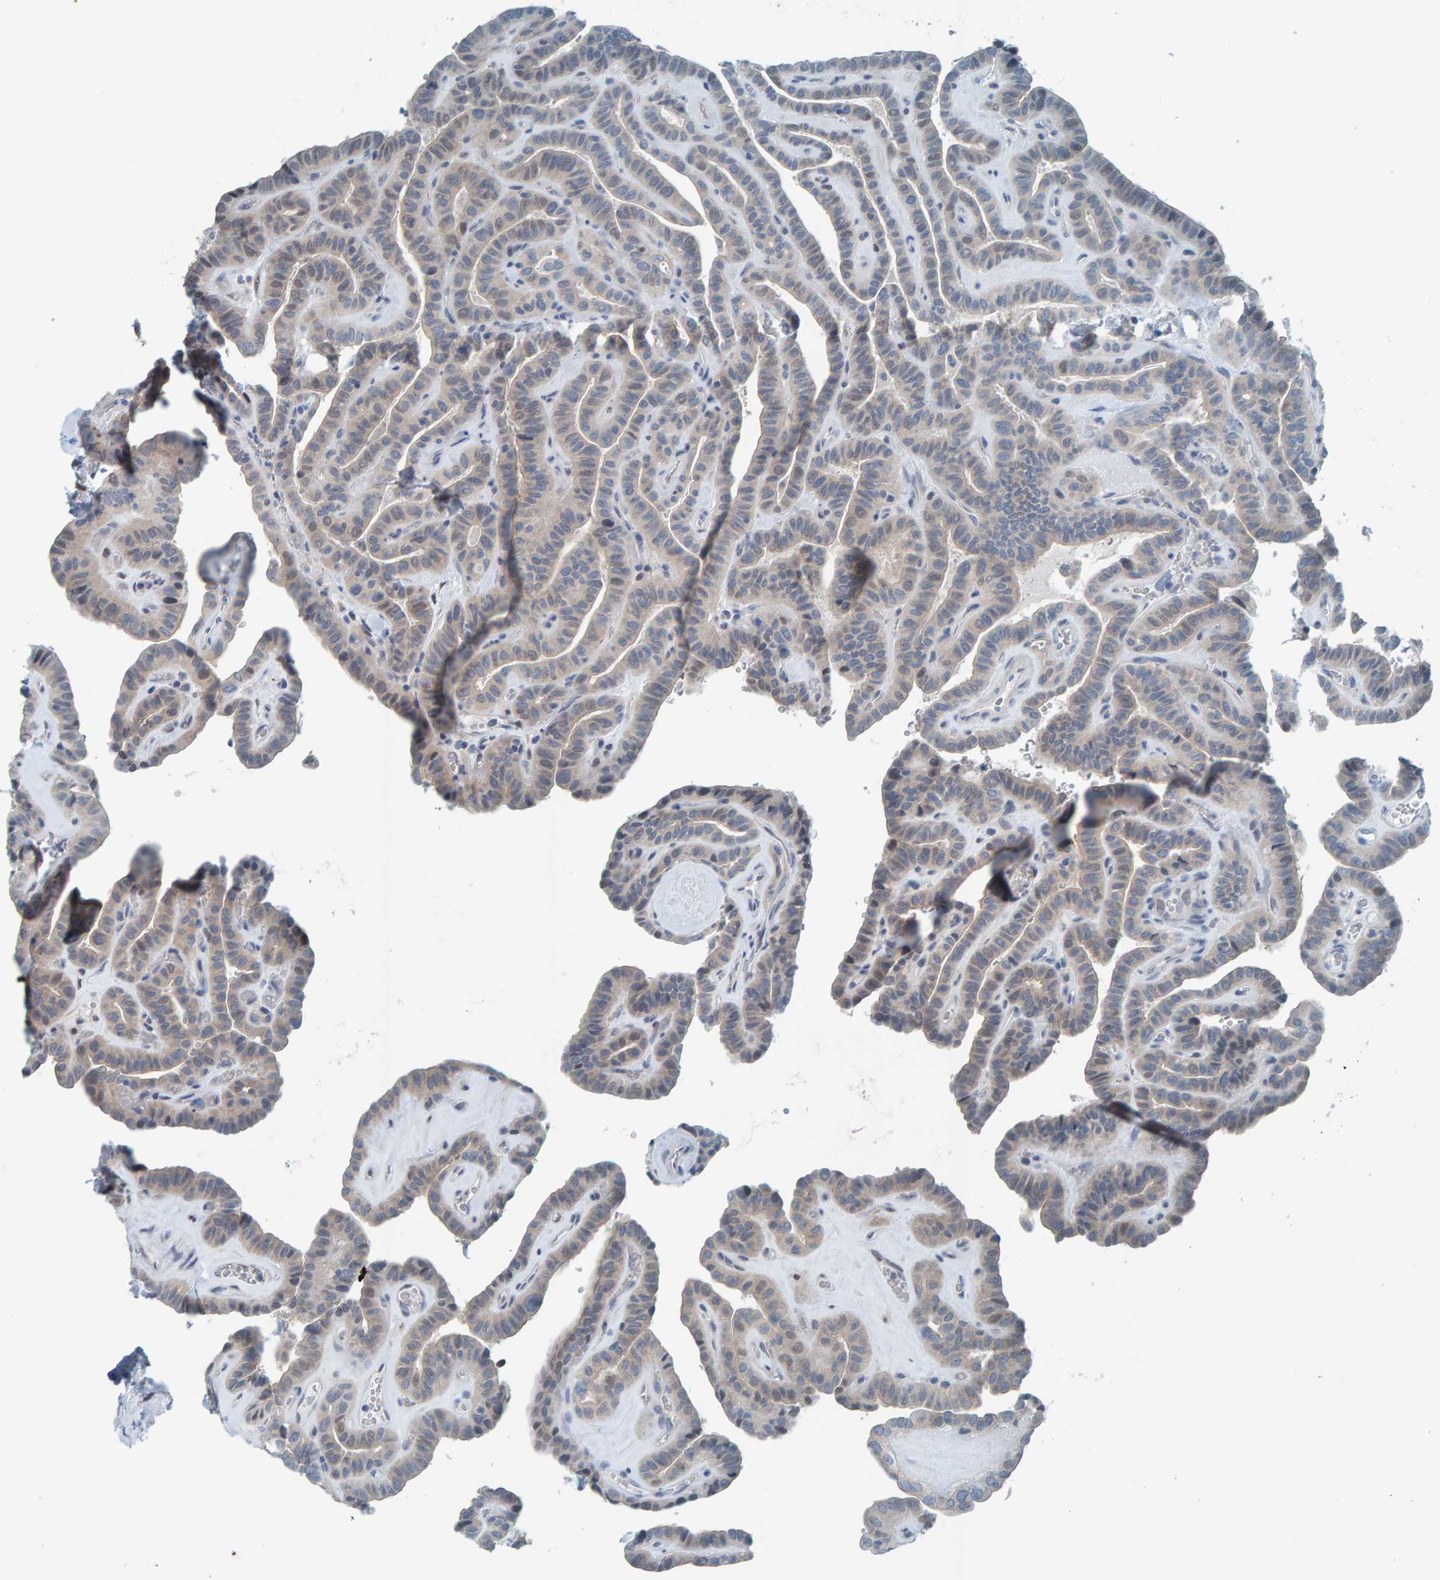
{"staining": {"intensity": "weak", "quantity": "<25%", "location": "cytoplasmic/membranous,nuclear"}, "tissue": "thyroid cancer", "cell_type": "Tumor cells", "image_type": "cancer", "snomed": [{"axis": "morphology", "description": "Papillary adenocarcinoma, NOS"}, {"axis": "topography", "description": "Thyroid gland"}], "caption": "A histopathology image of papillary adenocarcinoma (thyroid) stained for a protein exhibits no brown staining in tumor cells.", "gene": "CNP", "patient": {"sex": "male", "age": 77}}